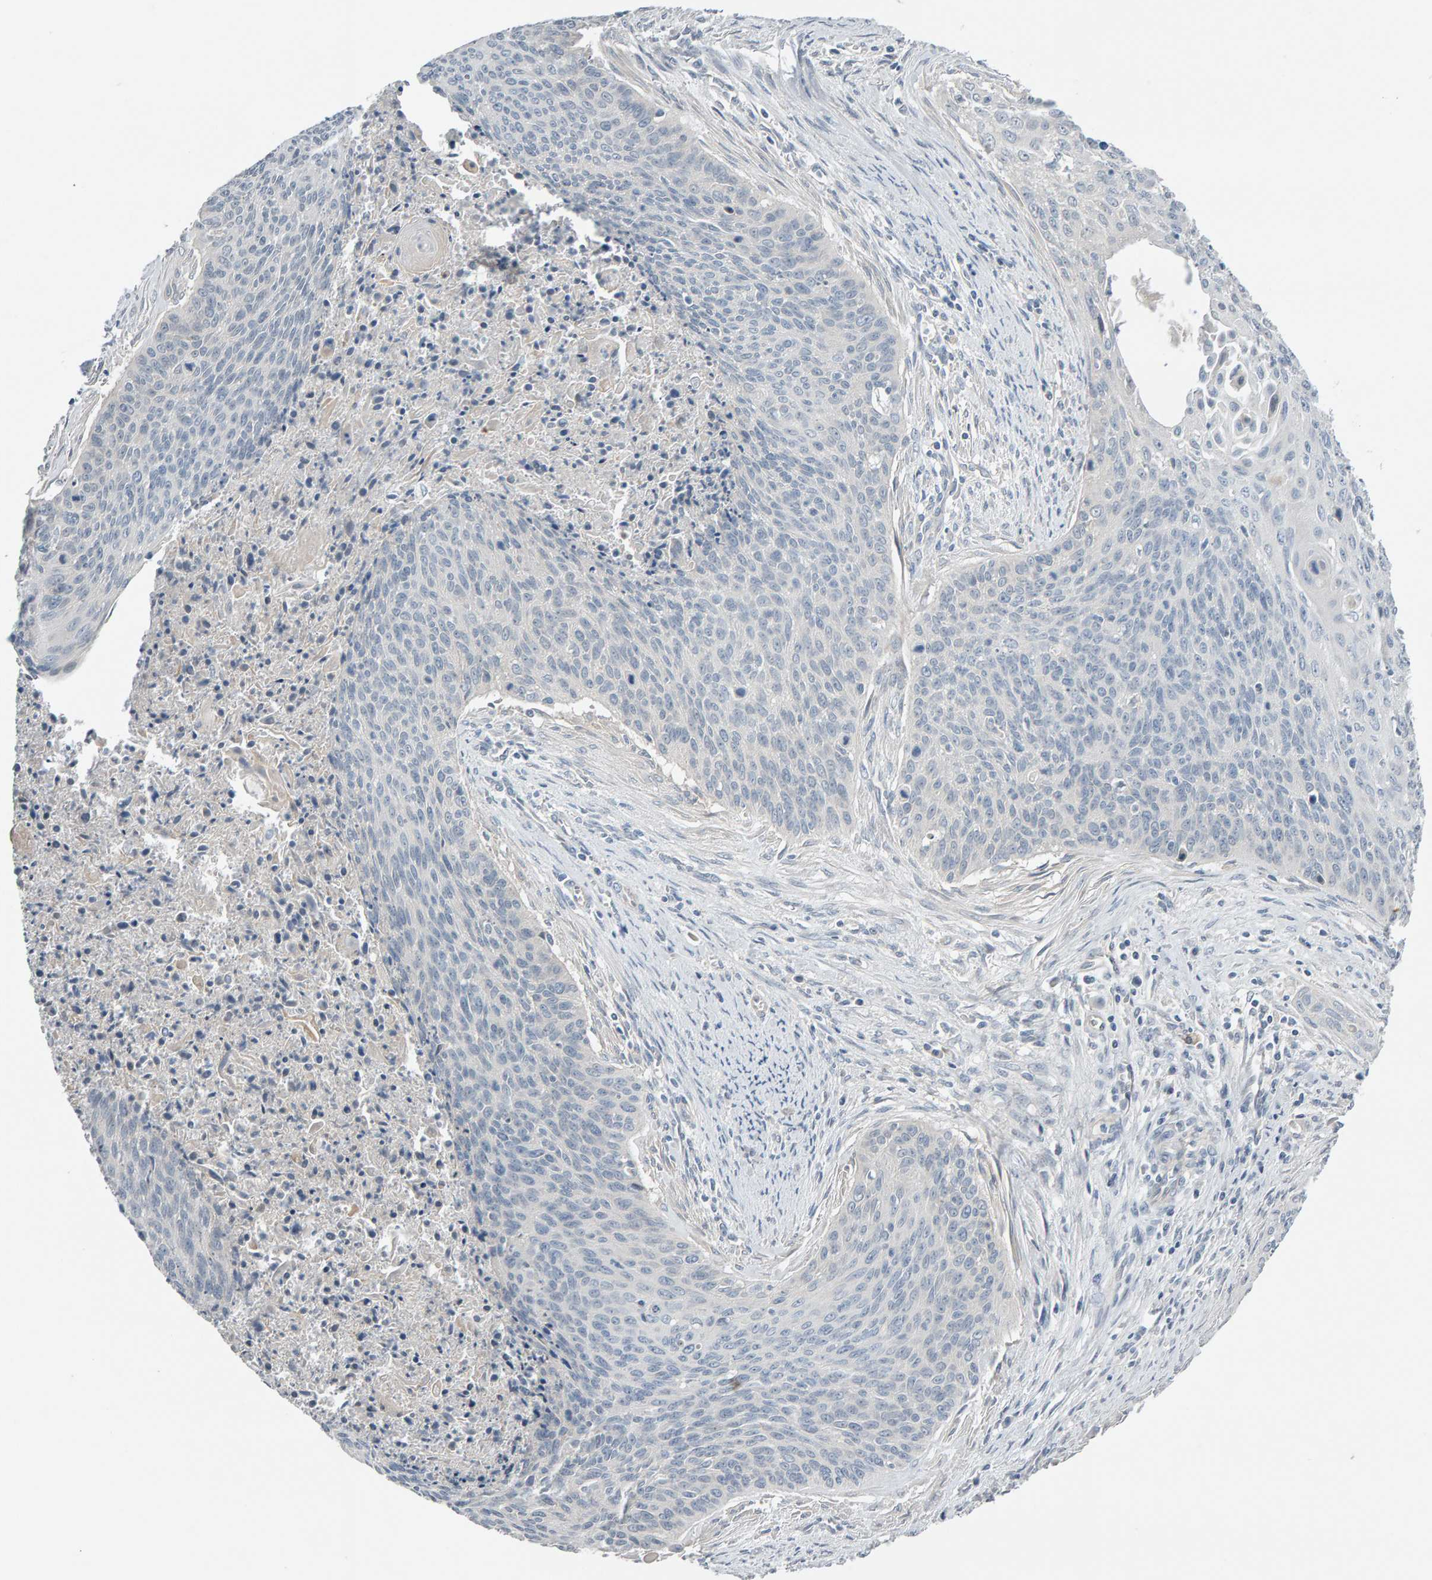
{"staining": {"intensity": "negative", "quantity": "none", "location": "none"}, "tissue": "cervical cancer", "cell_type": "Tumor cells", "image_type": "cancer", "snomed": [{"axis": "morphology", "description": "Squamous cell carcinoma, NOS"}, {"axis": "topography", "description": "Cervix"}], "caption": "Human cervical squamous cell carcinoma stained for a protein using IHC demonstrates no expression in tumor cells.", "gene": "GFUS", "patient": {"sex": "female", "age": 55}}